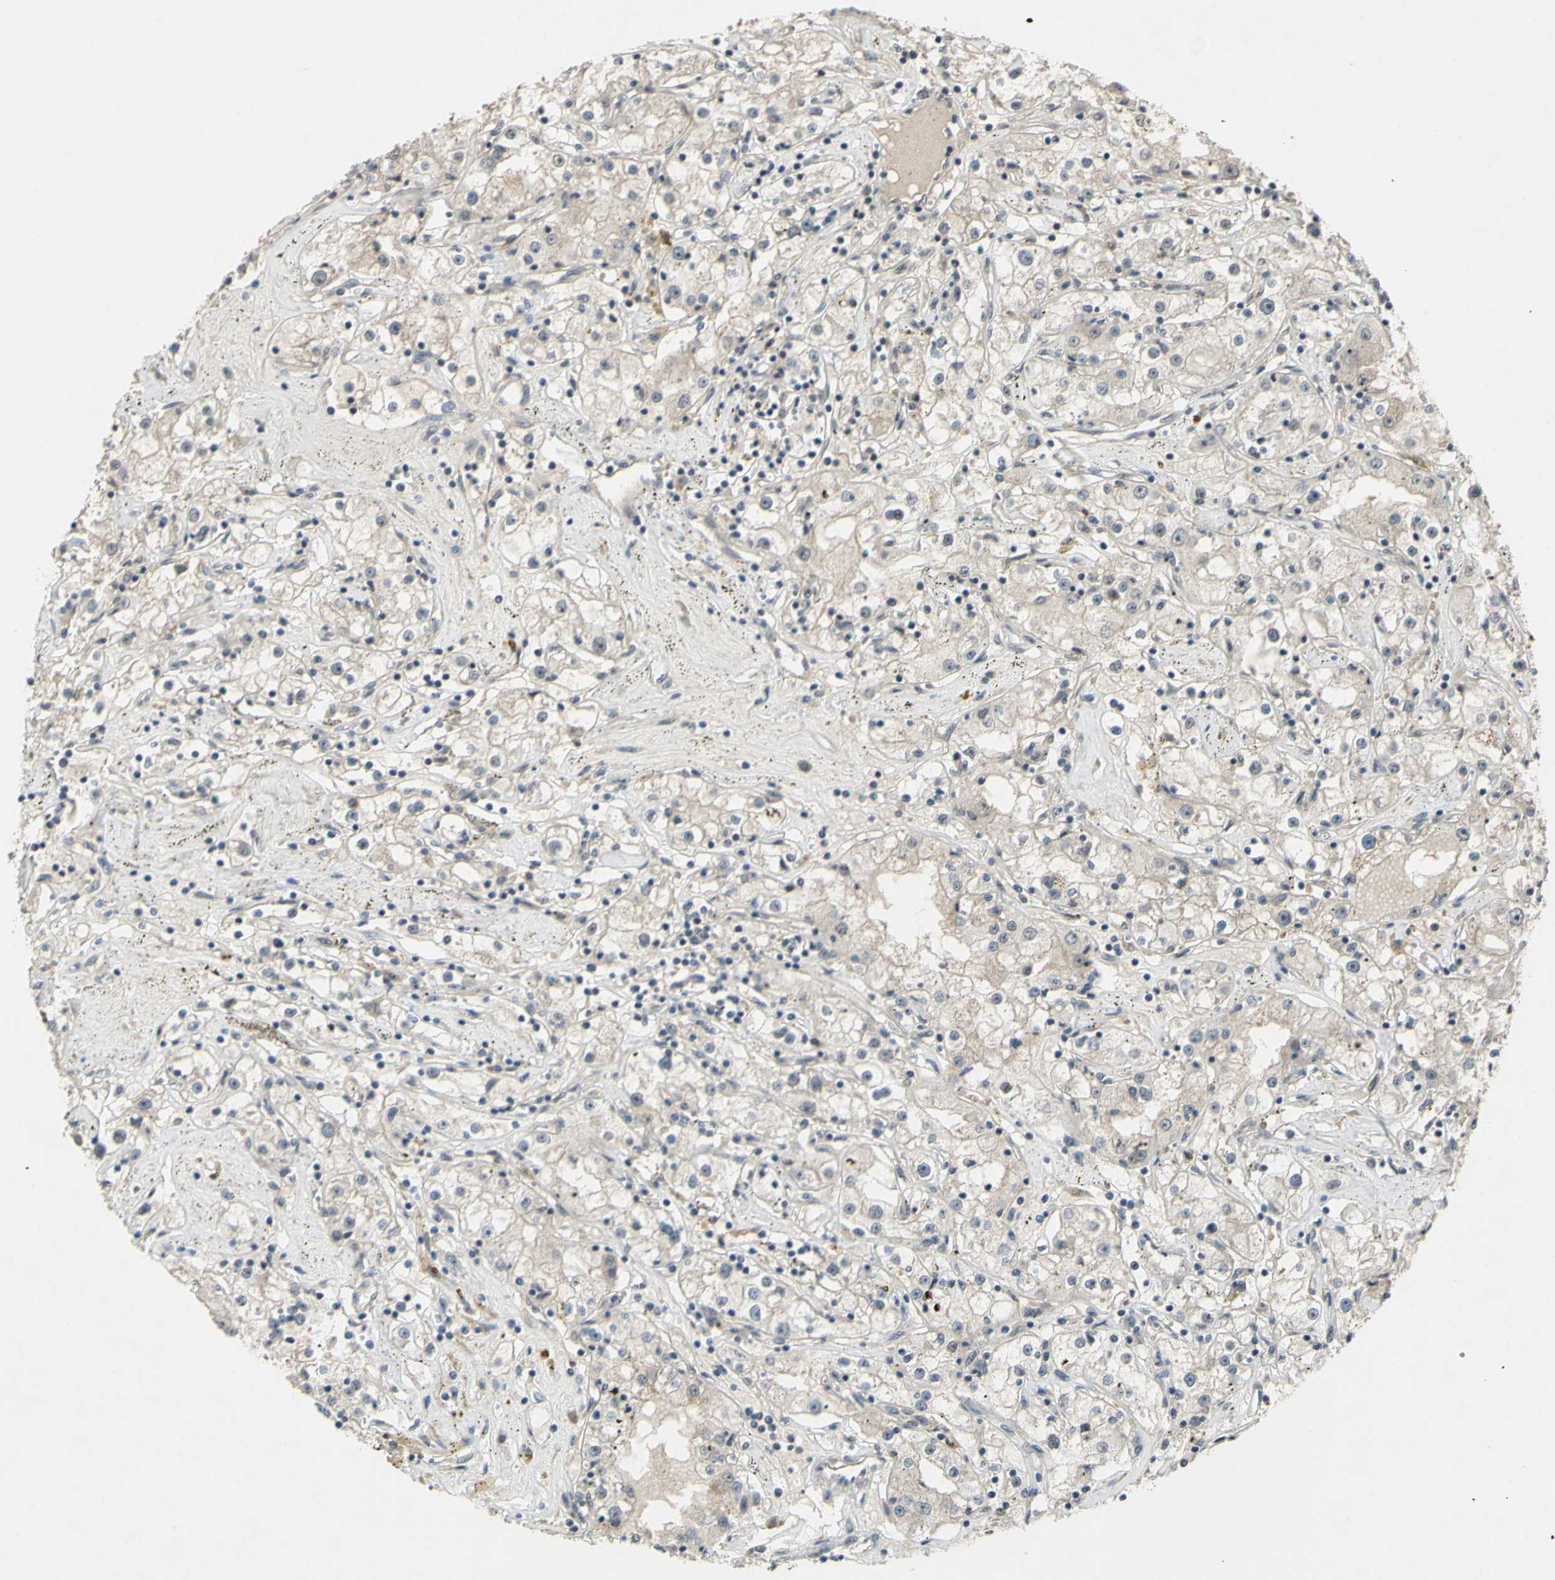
{"staining": {"intensity": "weak", "quantity": "<25%", "location": "cytoplasmic/membranous"}, "tissue": "renal cancer", "cell_type": "Tumor cells", "image_type": "cancer", "snomed": [{"axis": "morphology", "description": "Adenocarcinoma, NOS"}, {"axis": "topography", "description": "Kidney"}], "caption": "Immunohistochemistry (IHC) photomicrograph of human adenocarcinoma (renal) stained for a protein (brown), which demonstrates no expression in tumor cells.", "gene": "ALK", "patient": {"sex": "male", "age": 56}}